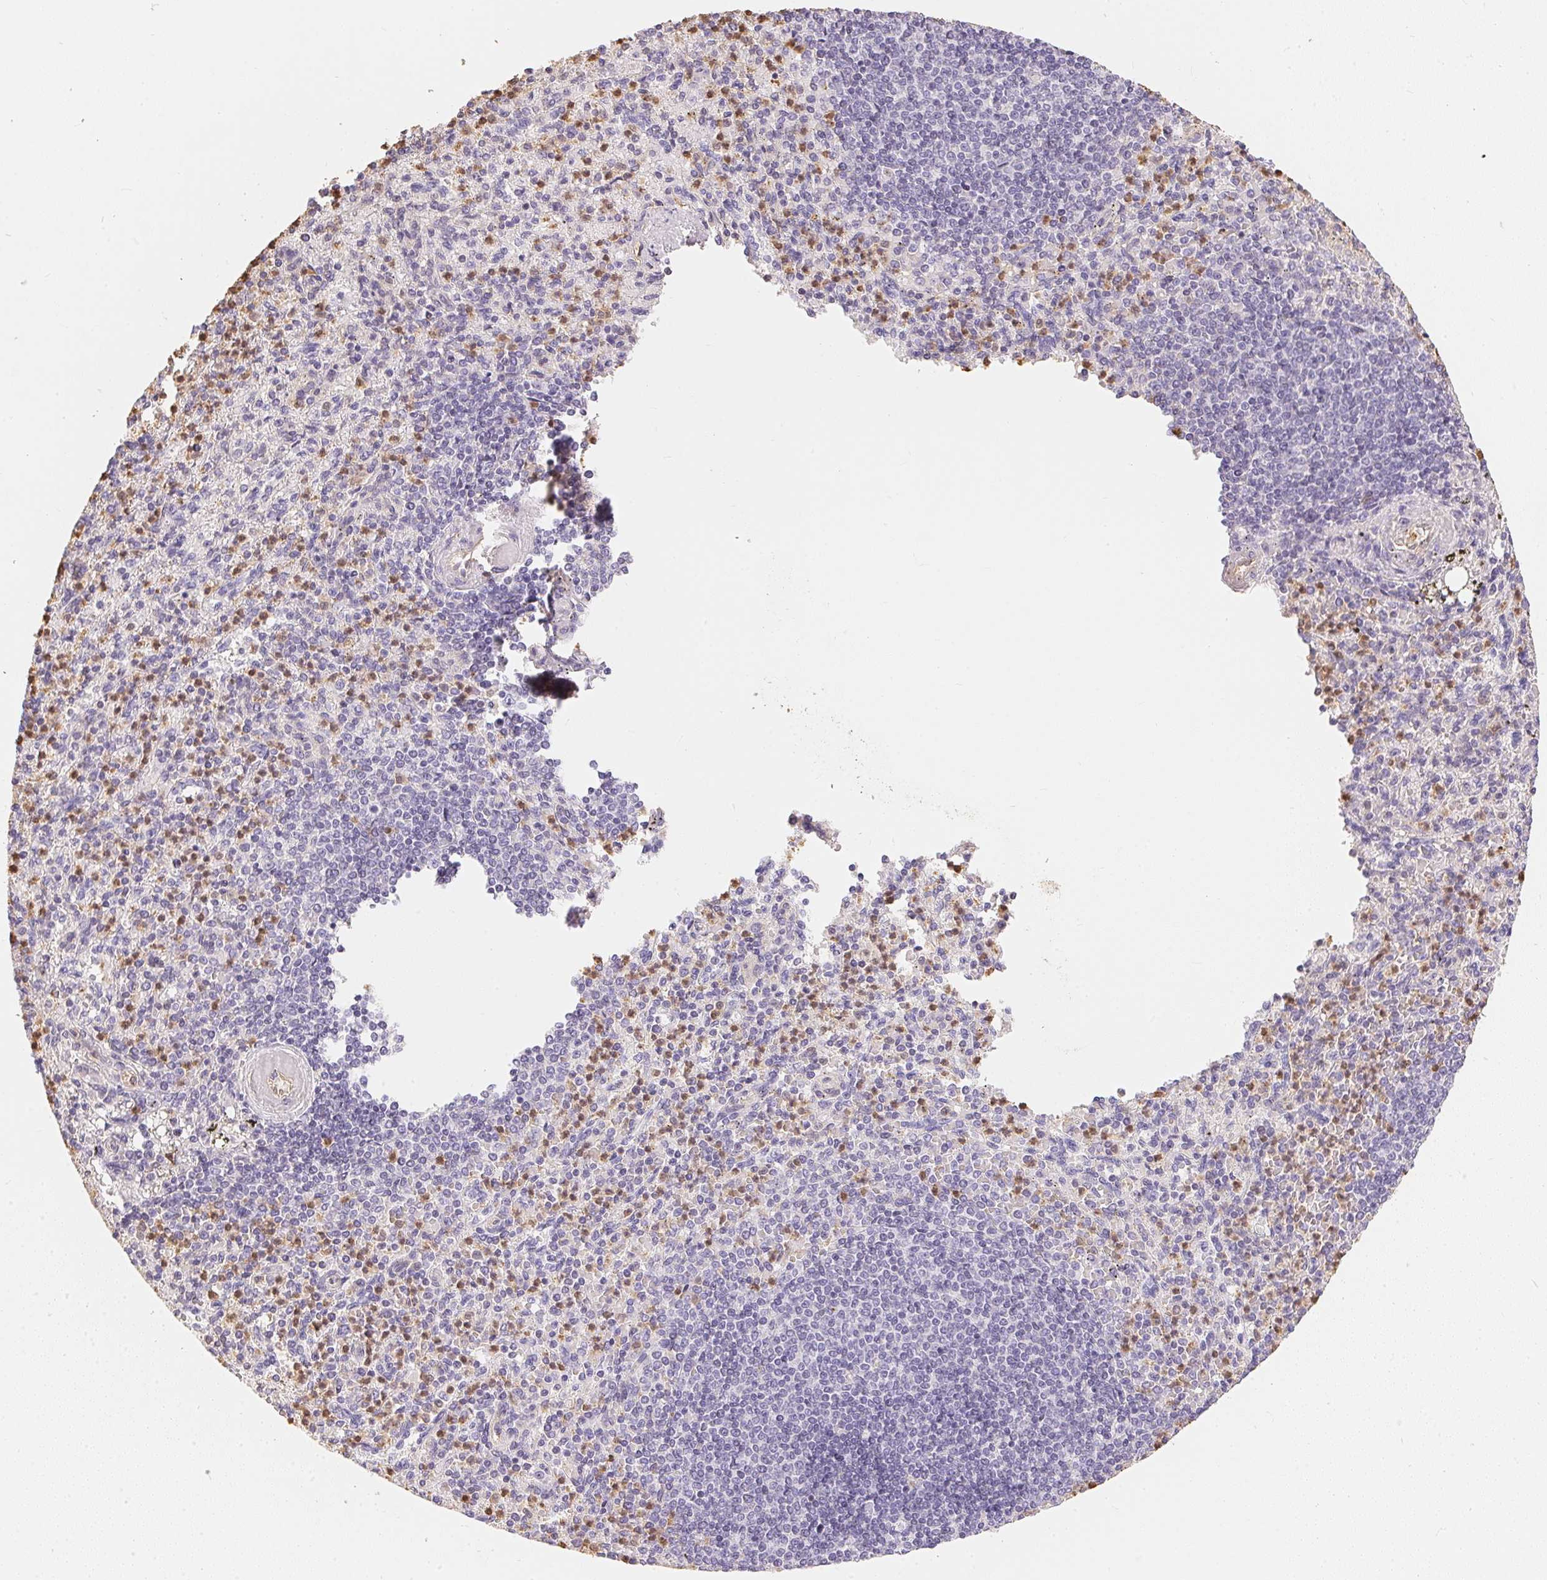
{"staining": {"intensity": "negative", "quantity": "none", "location": "none"}, "tissue": "spleen", "cell_type": "Cells in red pulp", "image_type": "normal", "snomed": [{"axis": "morphology", "description": "Normal tissue, NOS"}, {"axis": "topography", "description": "Spleen"}], "caption": "Human spleen stained for a protein using immunohistochemistry (IHC) exhibits no staining in cells in red pulp.", "gene": "S100A3", "patient": {"sex": "female", "age": 74}}